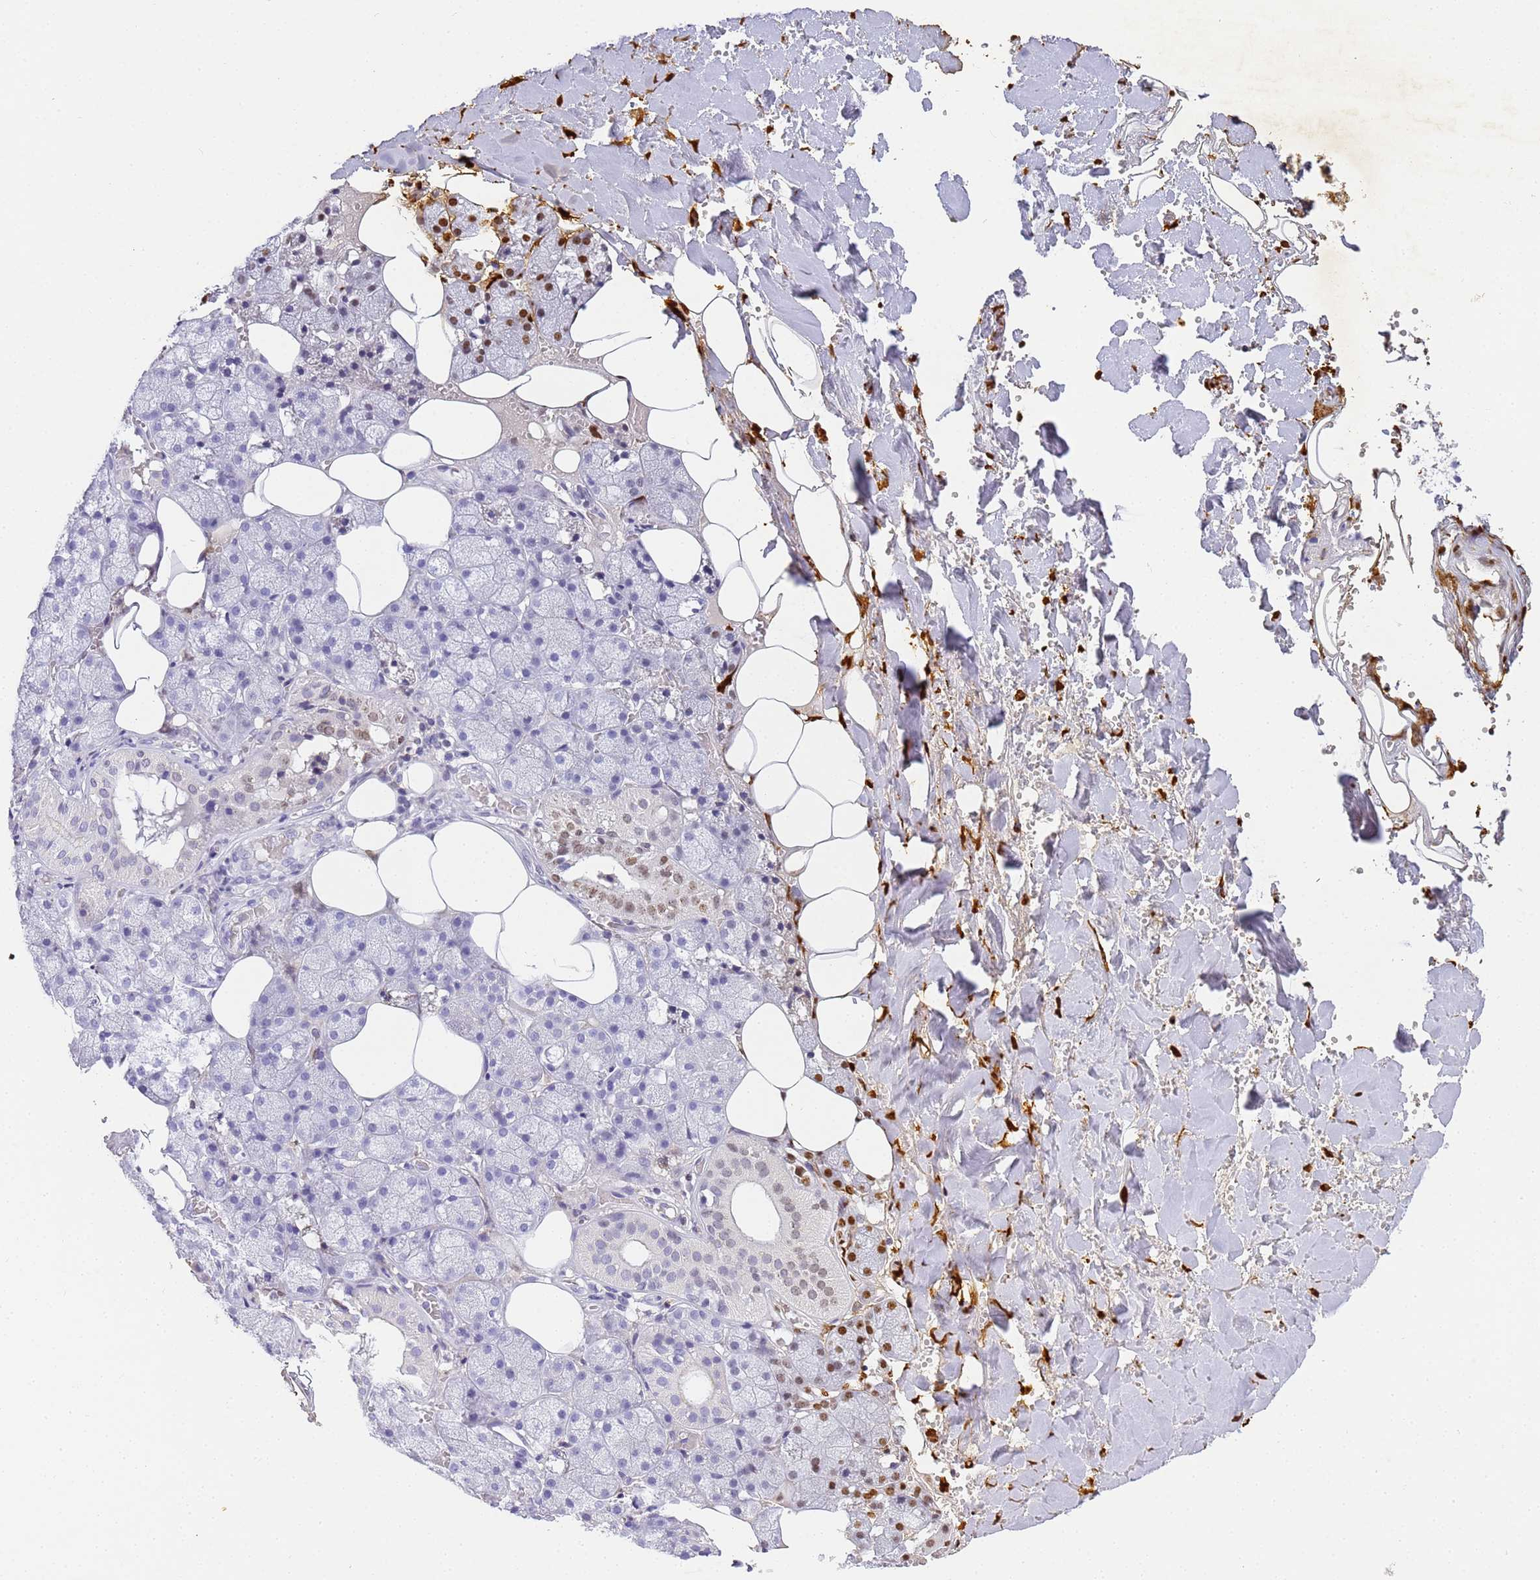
{"staining": {"intensity": "moderate", "quantity": "<25%", "location": "nuclear"}, "tissue": "salivary gland", "cell_type": "Glandular cells", "image_type": "normal", "snomed": [{"axis": "morphology", "description": "Normal tissue, NOS"}, {"axis": "topography", "description": "Salivary gland"}], "caption": "Immunohistochemistry (IHC) (DAB (3,3'-diaminobenzidine)) staining of unremarkable salivary gland shows moderate nuclear protein staining in approximately <25% of glandular cells. Using DAB (3,3'-diaminobenzidine) (brown) and hematoxylin (blue) stains, captured at high magnification using brightfield microscopy.", "gene": "CFHR1", "patient": {"sex": "male", "age": 62}}